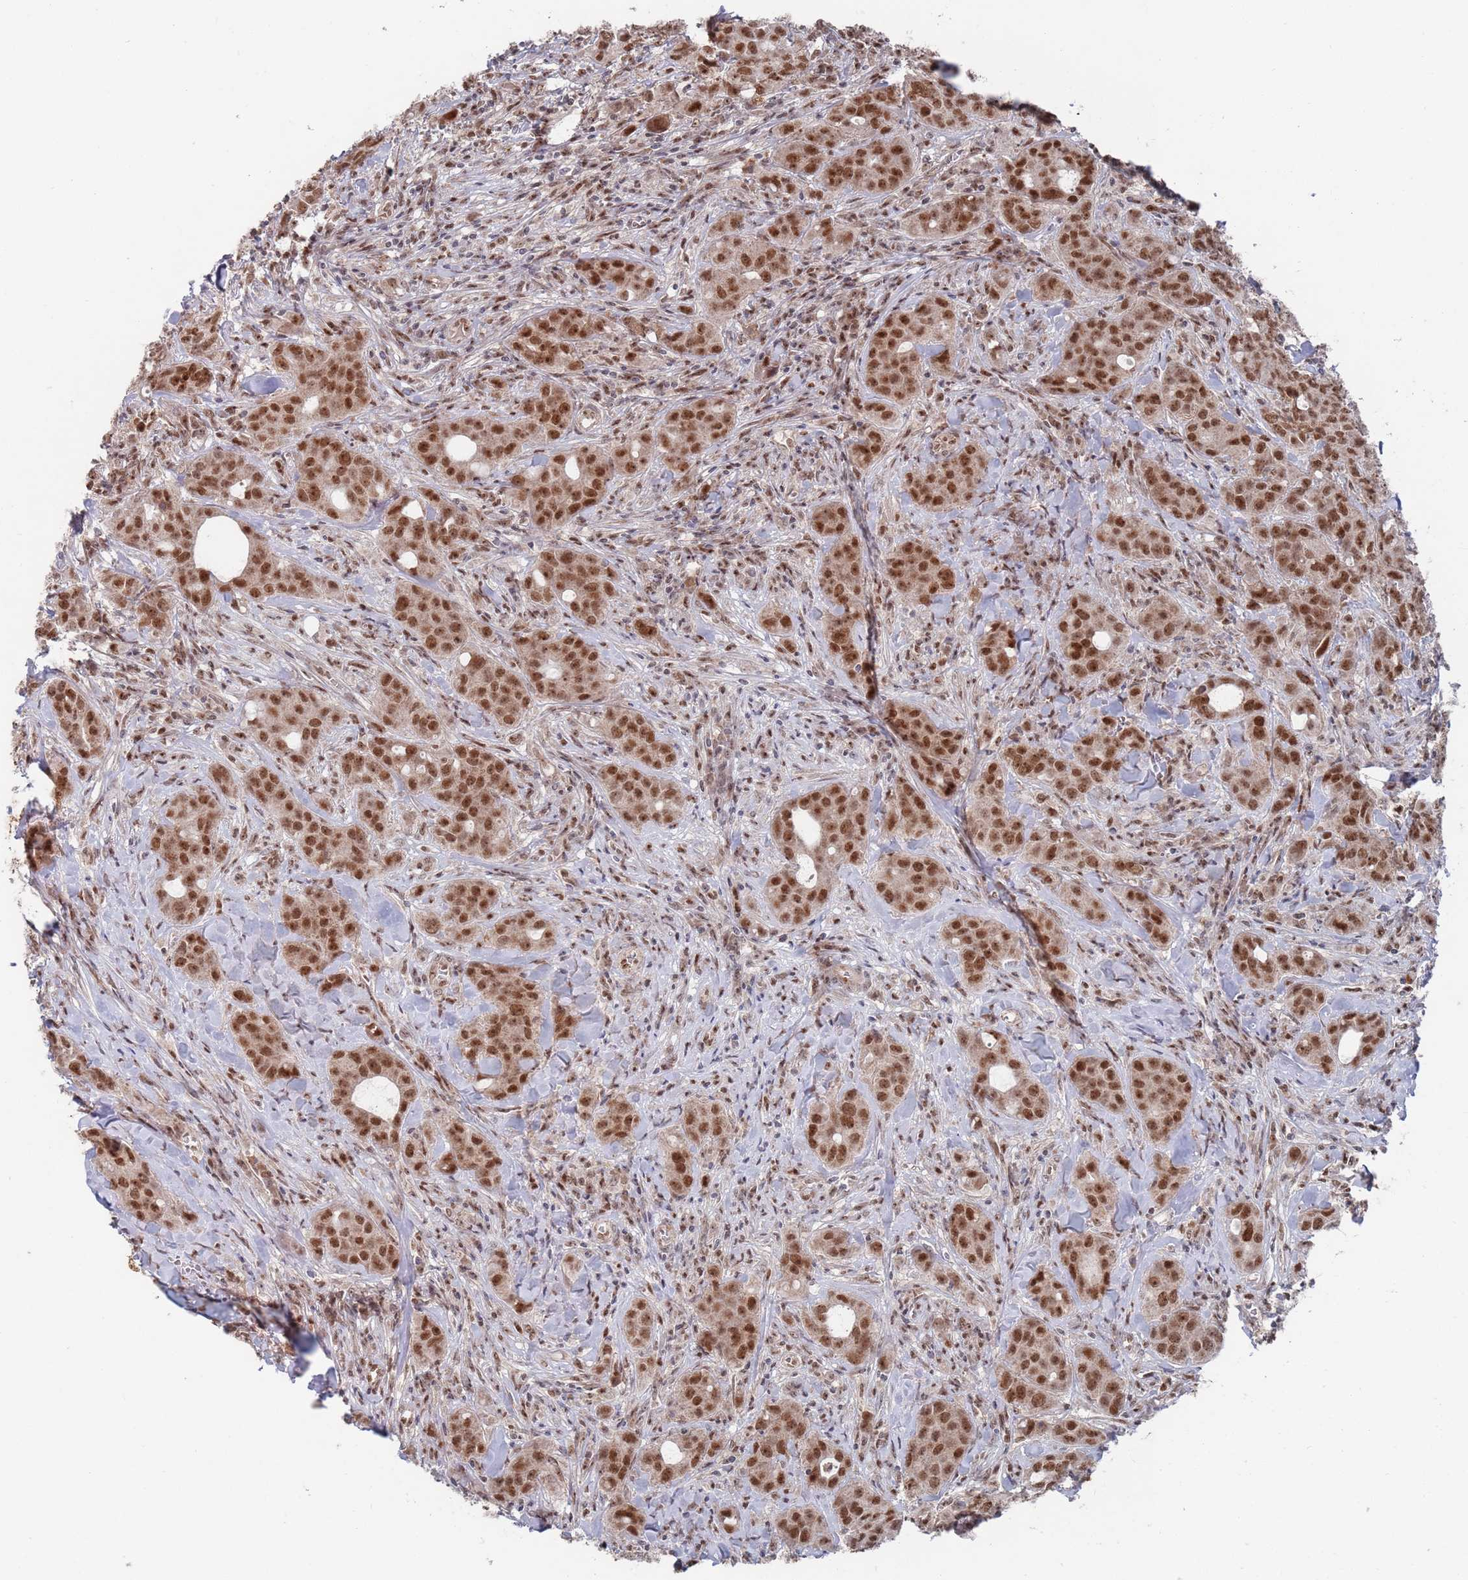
{"staining": {"intensity": "moderate", "quantity": ">75%", "location": "nuclear"}, "tissue": "breast cancer", "cell_type": "Tumor cells", "image_type": "cancer", "snomed": [{"axis": "morphology", "description": "Duct carcinoma"}, {"axis": "topography", "description": "Breast"}], "caption": "This image demonstrates immunohistochemistry (IHC) staining of human breast cancer (intraductal carcinoma), with medium moderate nuclear staining in about >75% of tumor cells.", "gene": "RPP25", "patient": {"sex": "female", "age": 43}}